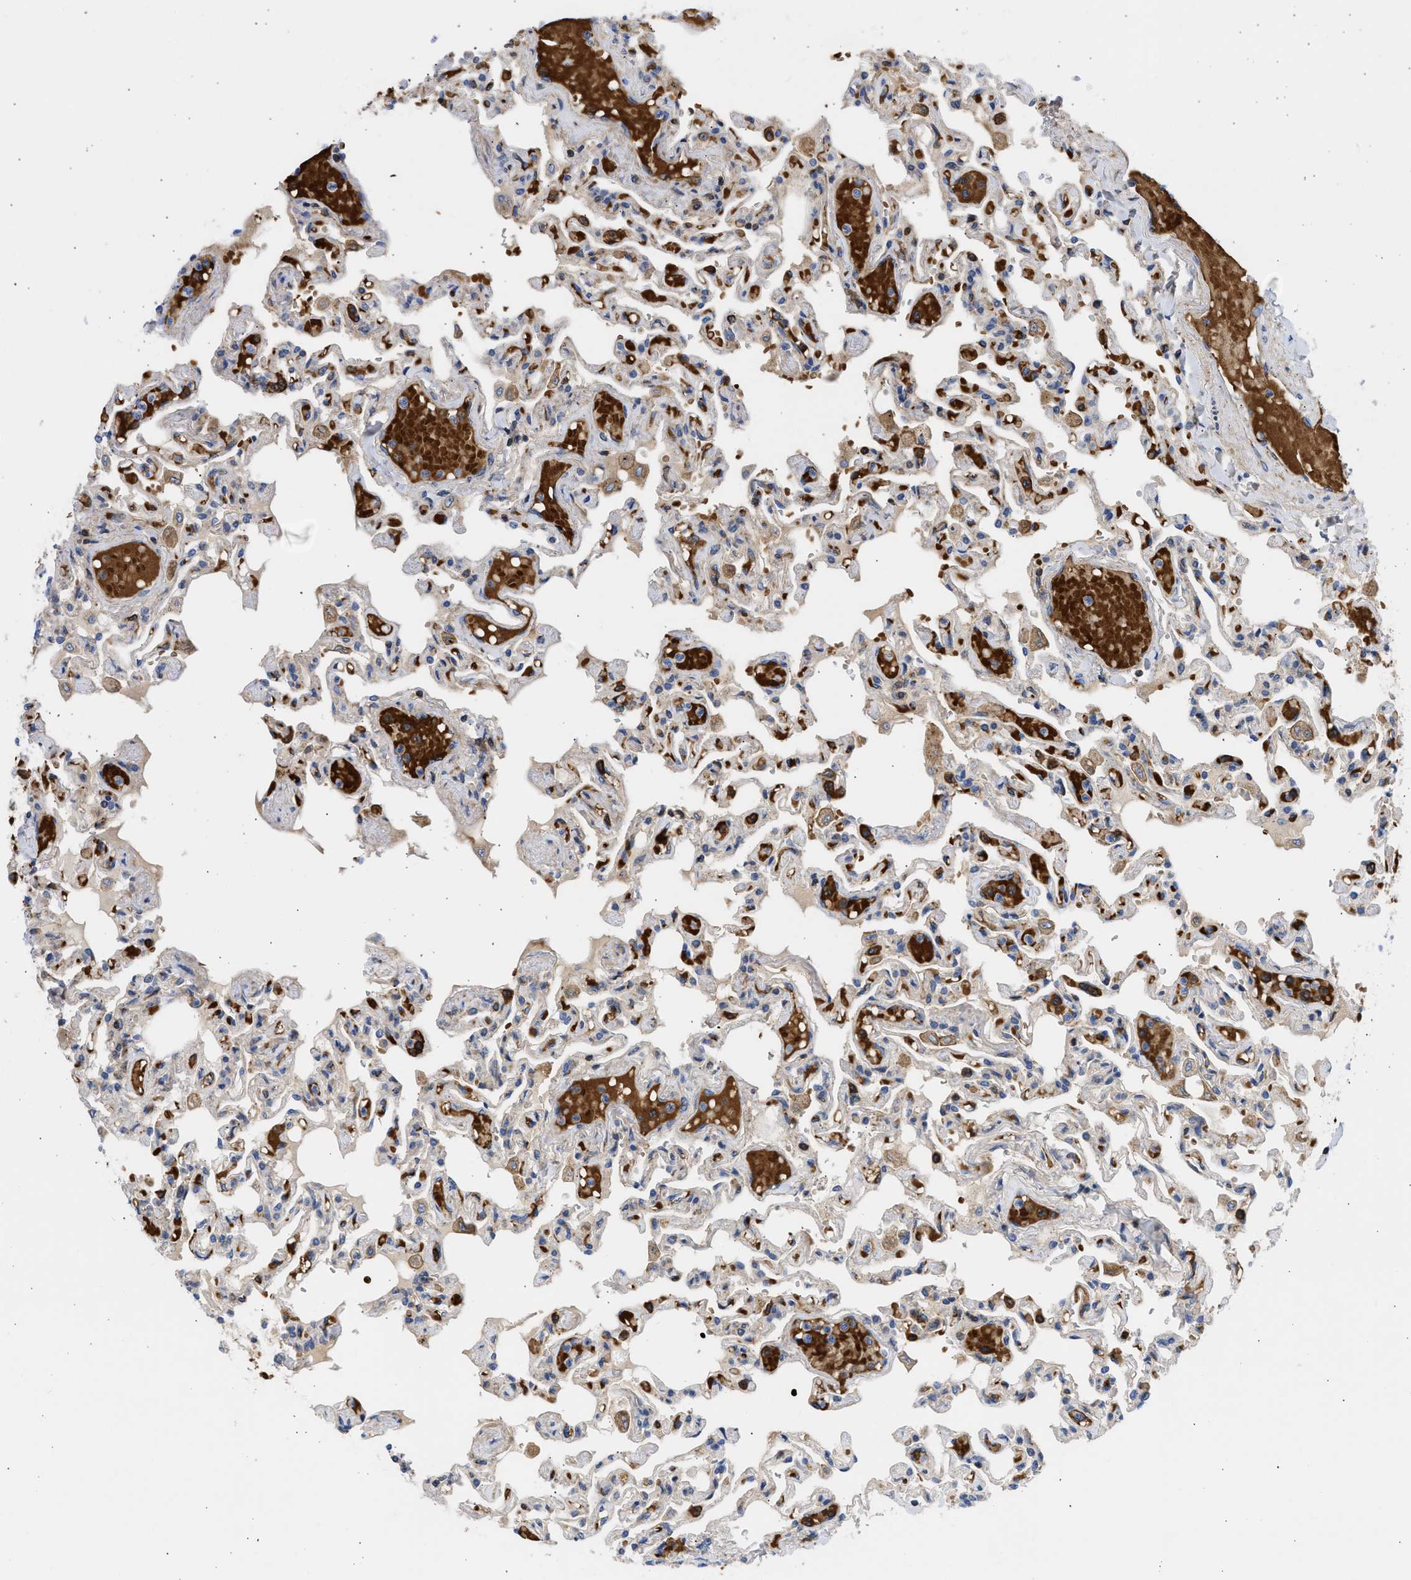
{"staining": {"intensity": "strong", "quantity": "<25%", "location": "cytoplasmic/membranous"}, "tissue": "lung", "cell_type": "Alveolar cells", "image_type": "normal", "snomed": [{"axis": "morphology", "description": "Normal tissue, NOS"}, {"axis": "topography", "description": "Lung"}], "caption": "Alveolar cells reveal medium levels of strong cytoplasmic/membranous expression in approximately <25% of cells in unremarkable lung.", "gene": "BTG3", "patient": {"sex": "male", "age": 21}}